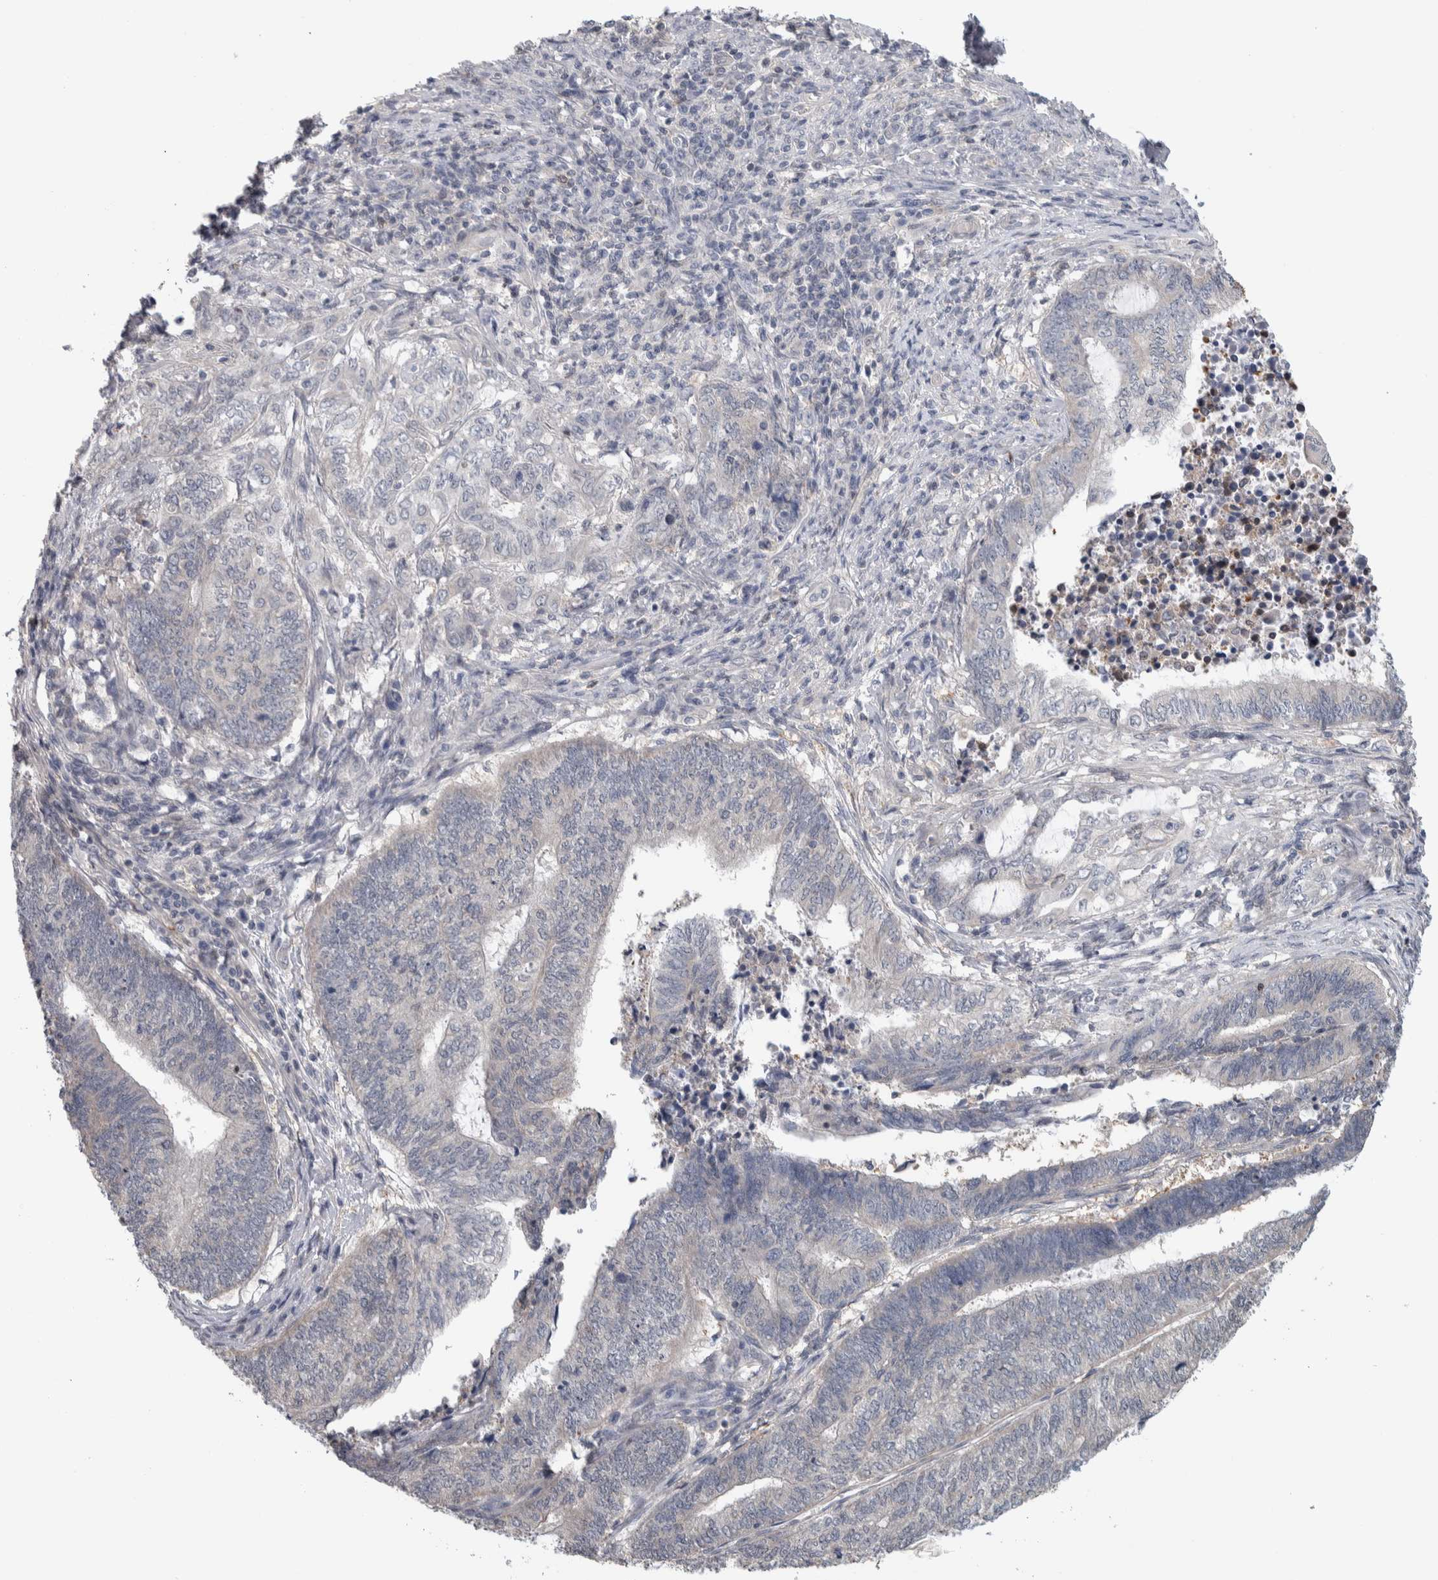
{"staining": {"intensity": "negative", "quantity": "none", "location": "none"}, "tissue": "endometrial cancer", "cell_type": "Tumor cells", "image_type": "cancer", "snomed": [{"axis": "morphology", "description": "Adenocarcinoma, NOS"}, {"axis": "topography", "description": "Uterus"}, {"axis": "topography", "description": "Endometrium"}], "caption": "A micrograph of human endometrial adenocarcinoma is negative for staining in tumor cells.", "gene": "TAX1BP1", "patient": {"sex": "female", "age": 70}}